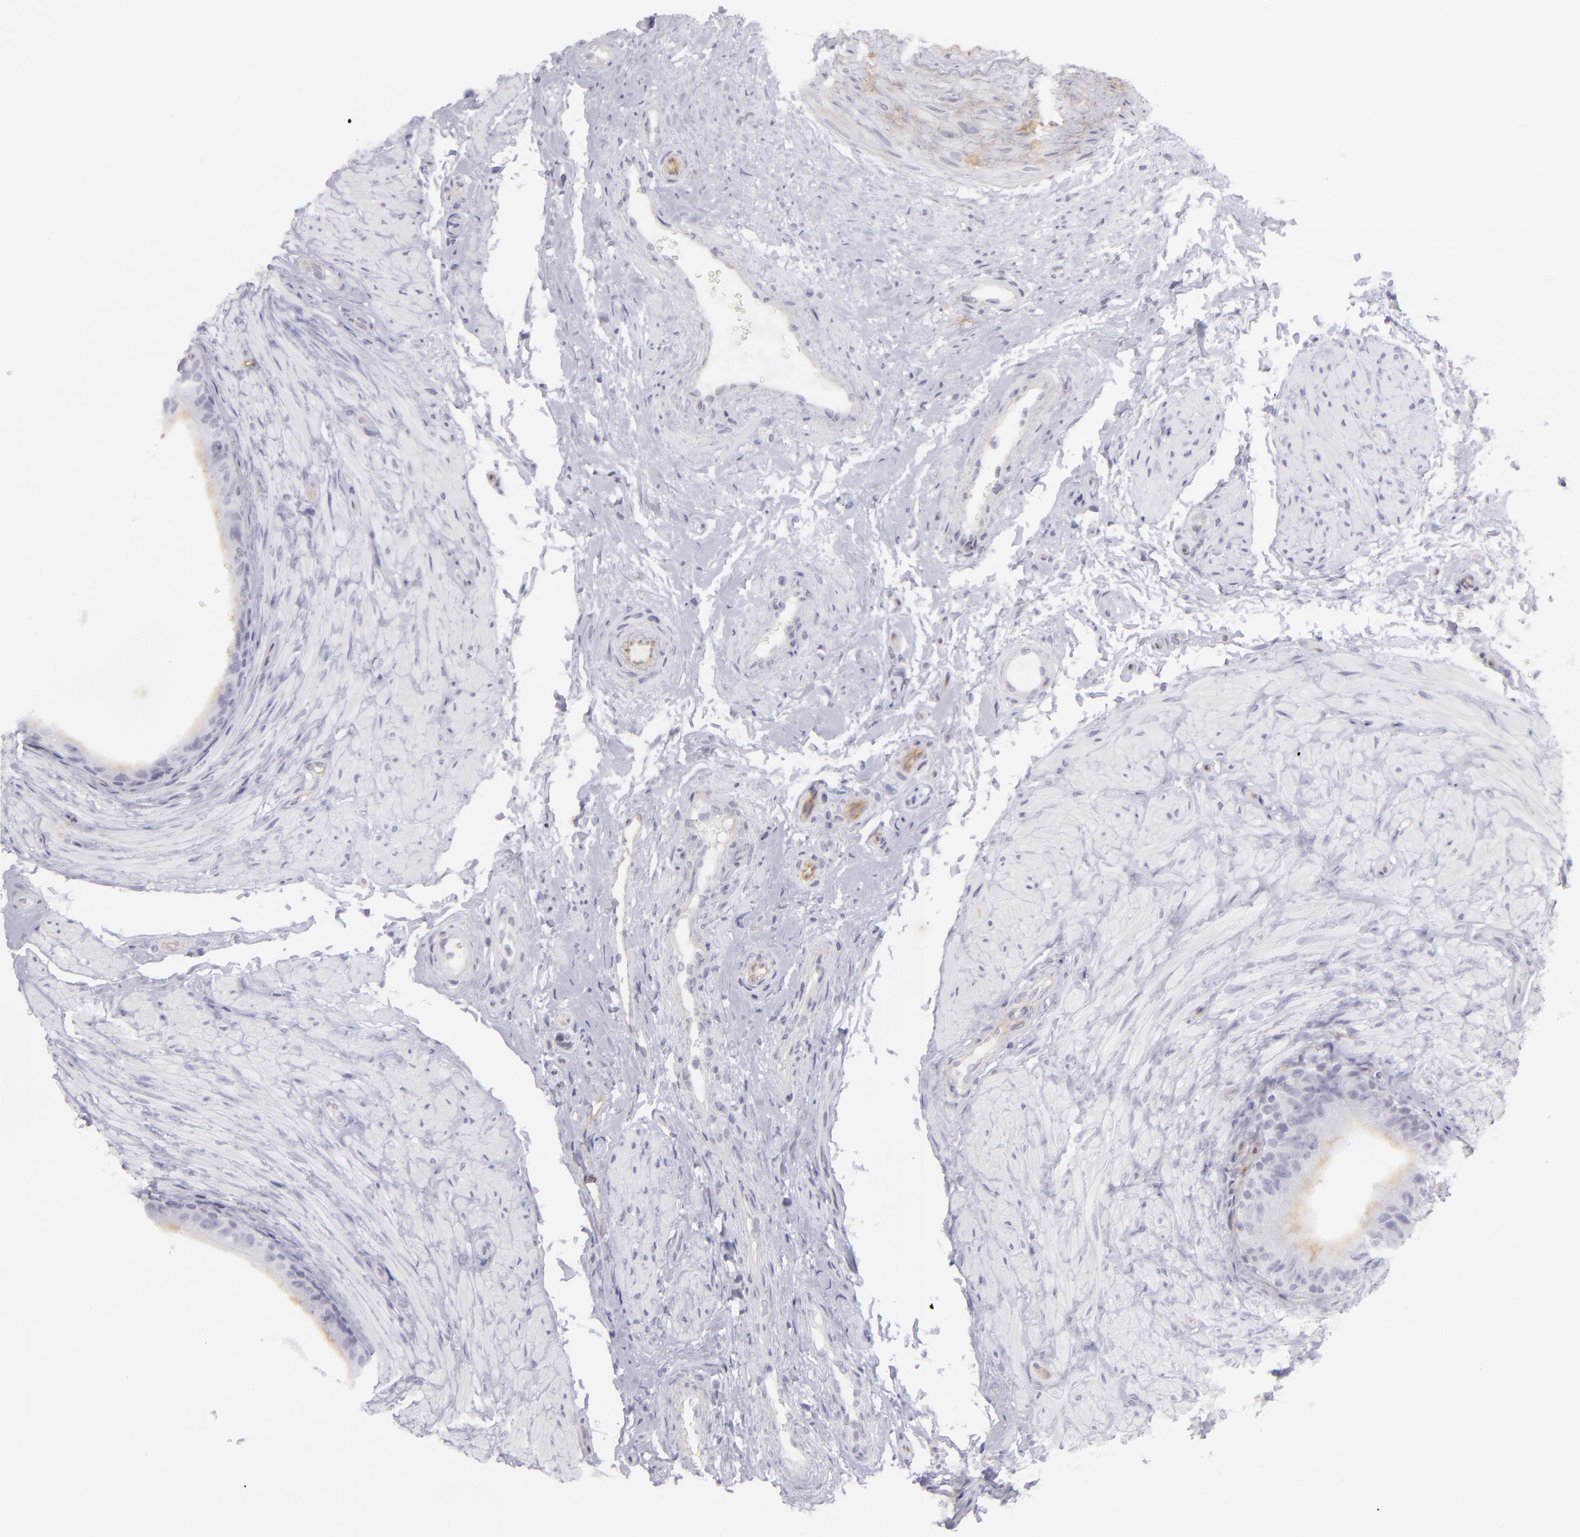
{"staining": {"intensity": "negative", "quantity": "none", "location": "none"}, "tissue": "epididymis", "cell_type": "Glandular cells", "image_type": "normal", "snomed": [{"axis": "morphology", "description": "Normal tissue, NOS"}, {"axis": "topography", "description": "Epididymis"}], "caption": "Glandular cells show no significant protein staining in unremarkable epididymis. The staining was performed using DAB to visualize the protein expression in brown, while the nuclei were stained in blue with hematoxylin (Magnification: 20x).", "gene": "THBD", "patient": {"sex": "male", "age": 68}}